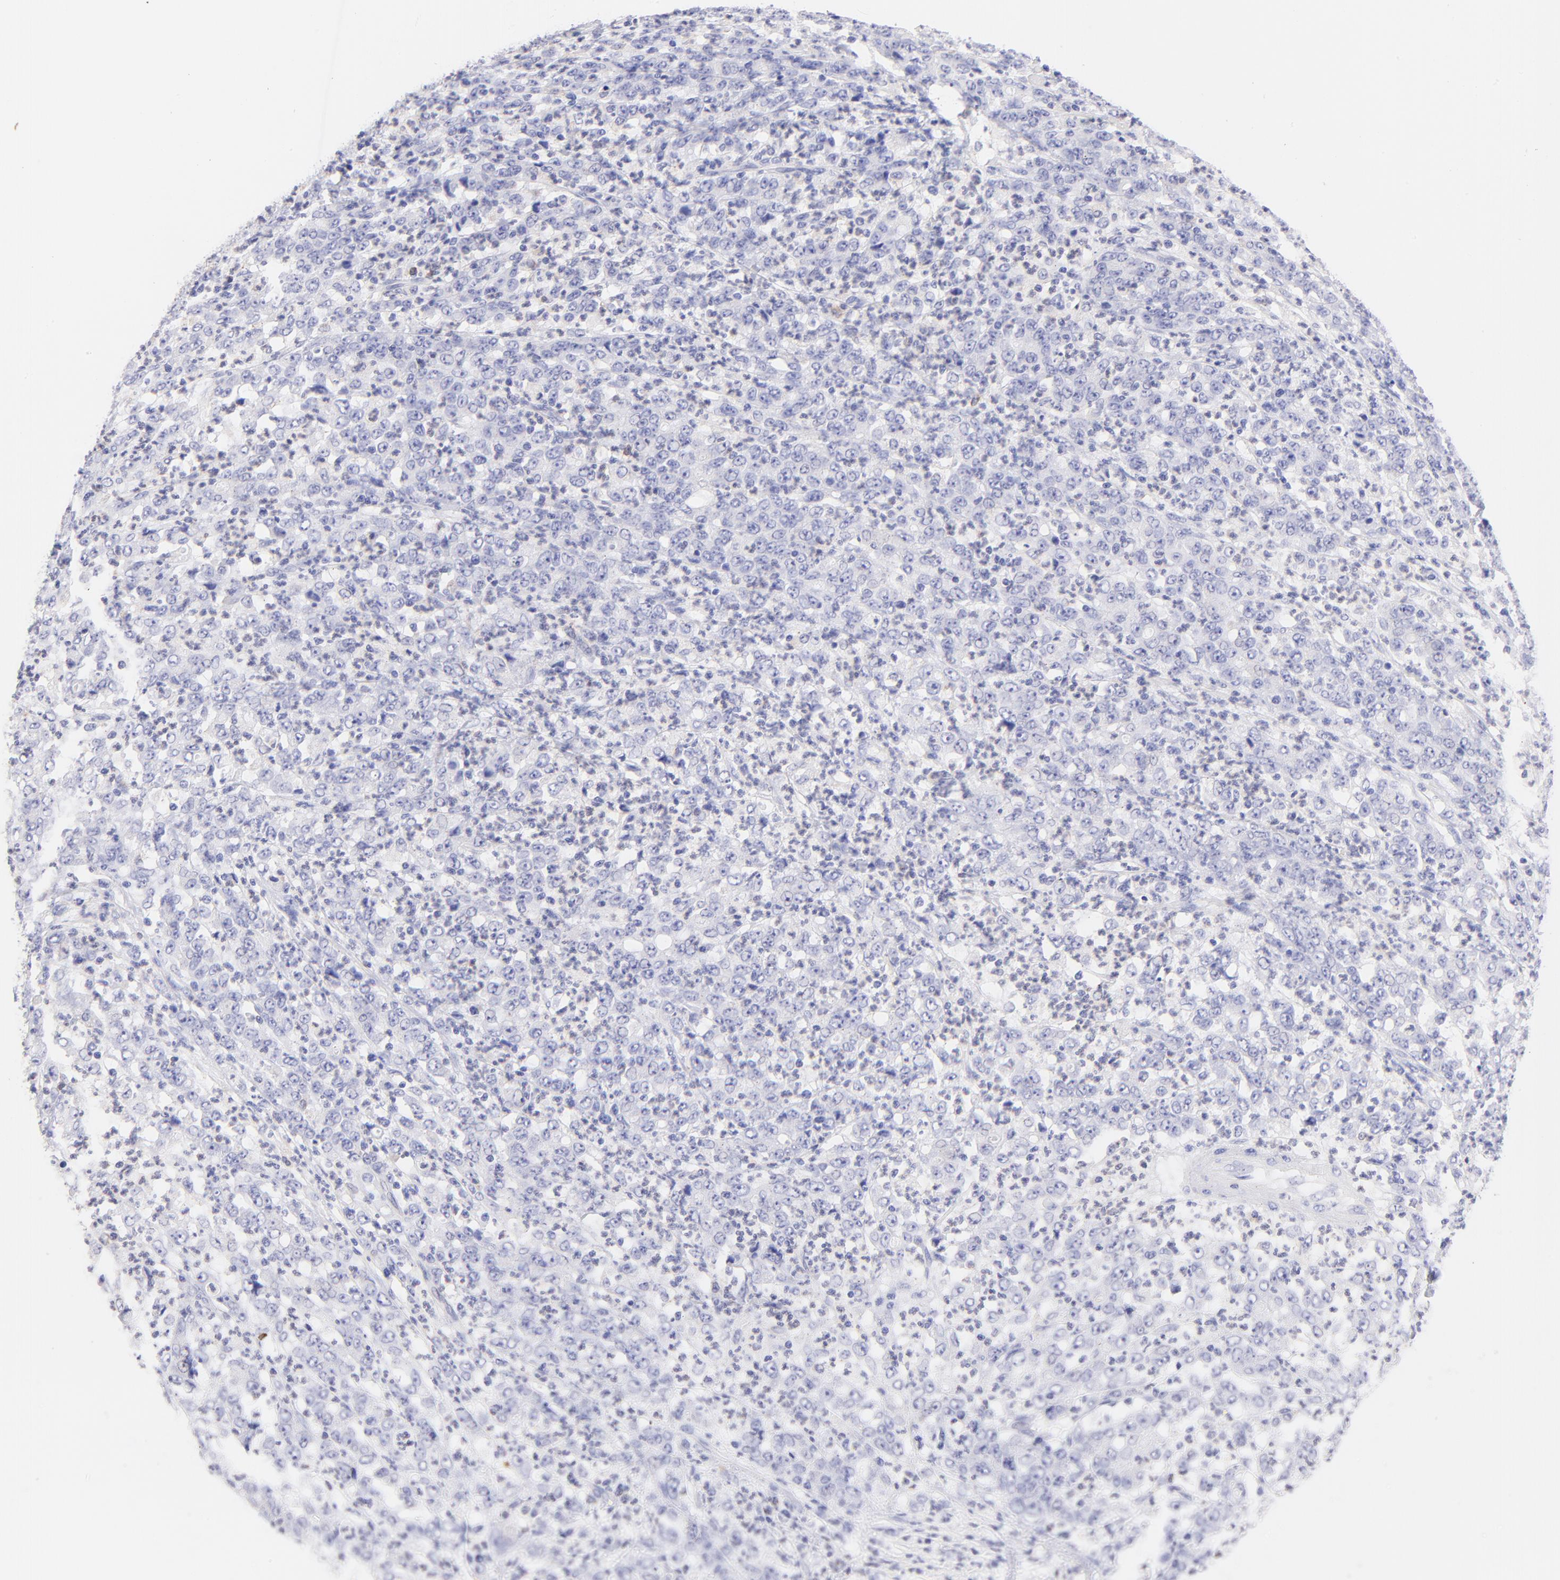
{"staining": {"intensity": "negative", "quantity": "none", "location": "none"}, "tissue": "stomach cancer", "cell_type": "Tumor cells", "image_type": "cancer", "snomed": [{"axis": "morphology", "description": "Adenocarcinoma, NOS"}, {"axis": "topography", "description": "Stomach, lower"}], "caption": "Human stomach adenocarcinoma stained for a protein using immunohistochemistry displays no positivity in tumor cells.", "gene": "IRAG2", "patient": {"sex": "female", "age": 71}}